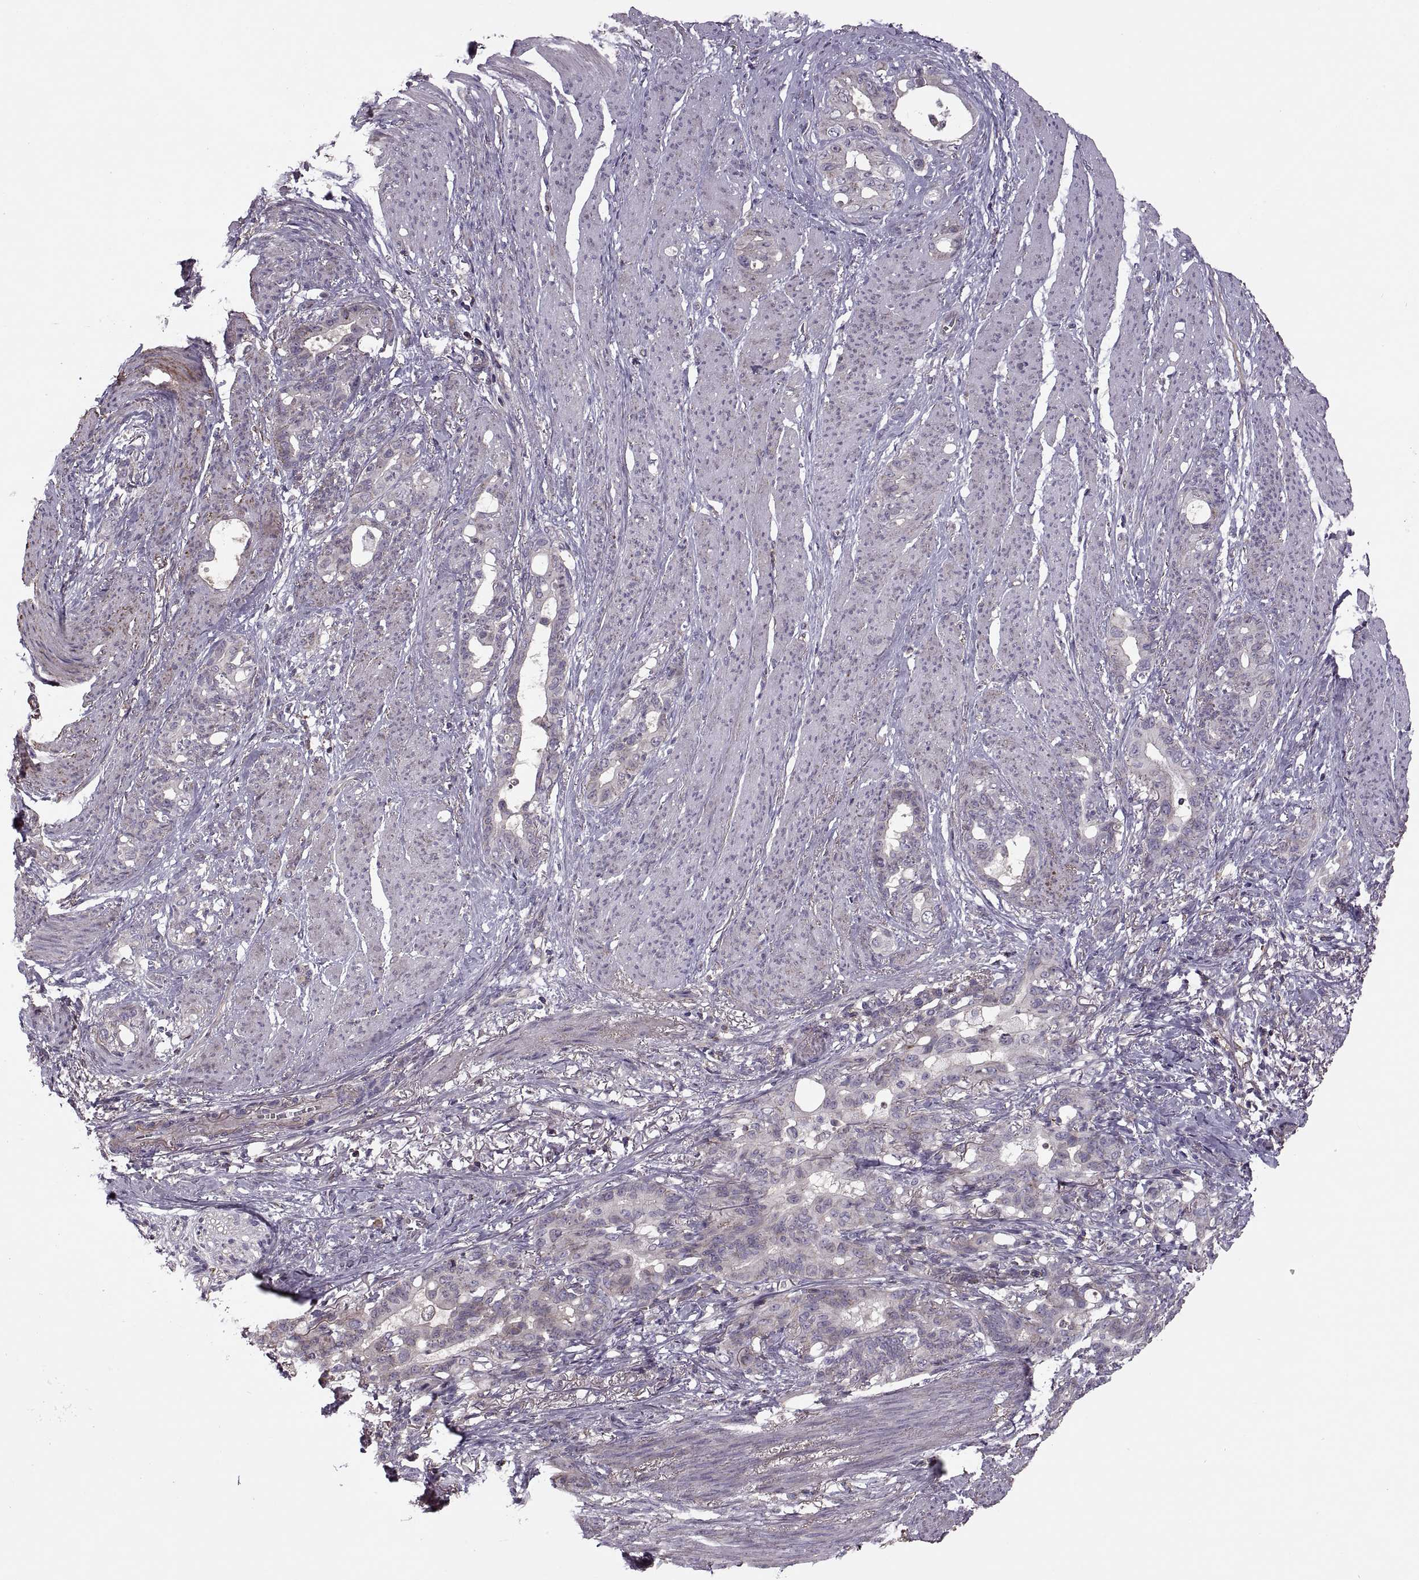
{"staining": {"intensity": "negative", "quantity": "none", "location": "none"}, "tissue": "stomach cancer", "cell_type": "Tumor cells", "image_type": "cancer", "snomed": [{"axis": "morphology", "description": "Normal tissue, NOS"}, {"axis": "morphology", "description": "Adenocarcinoma, NOS"}, {"axis": "topography", "description": "Esophagus"}, {"axis": "topography", "description": "Stomach, upper"}], "caption": "High power microscopy image of an IHC histopathology image of stomach cancer, revealing no significant expression in tumor cells.", "gene": "SLC2A3", "patient": {"sex": "male", "age": 62}}